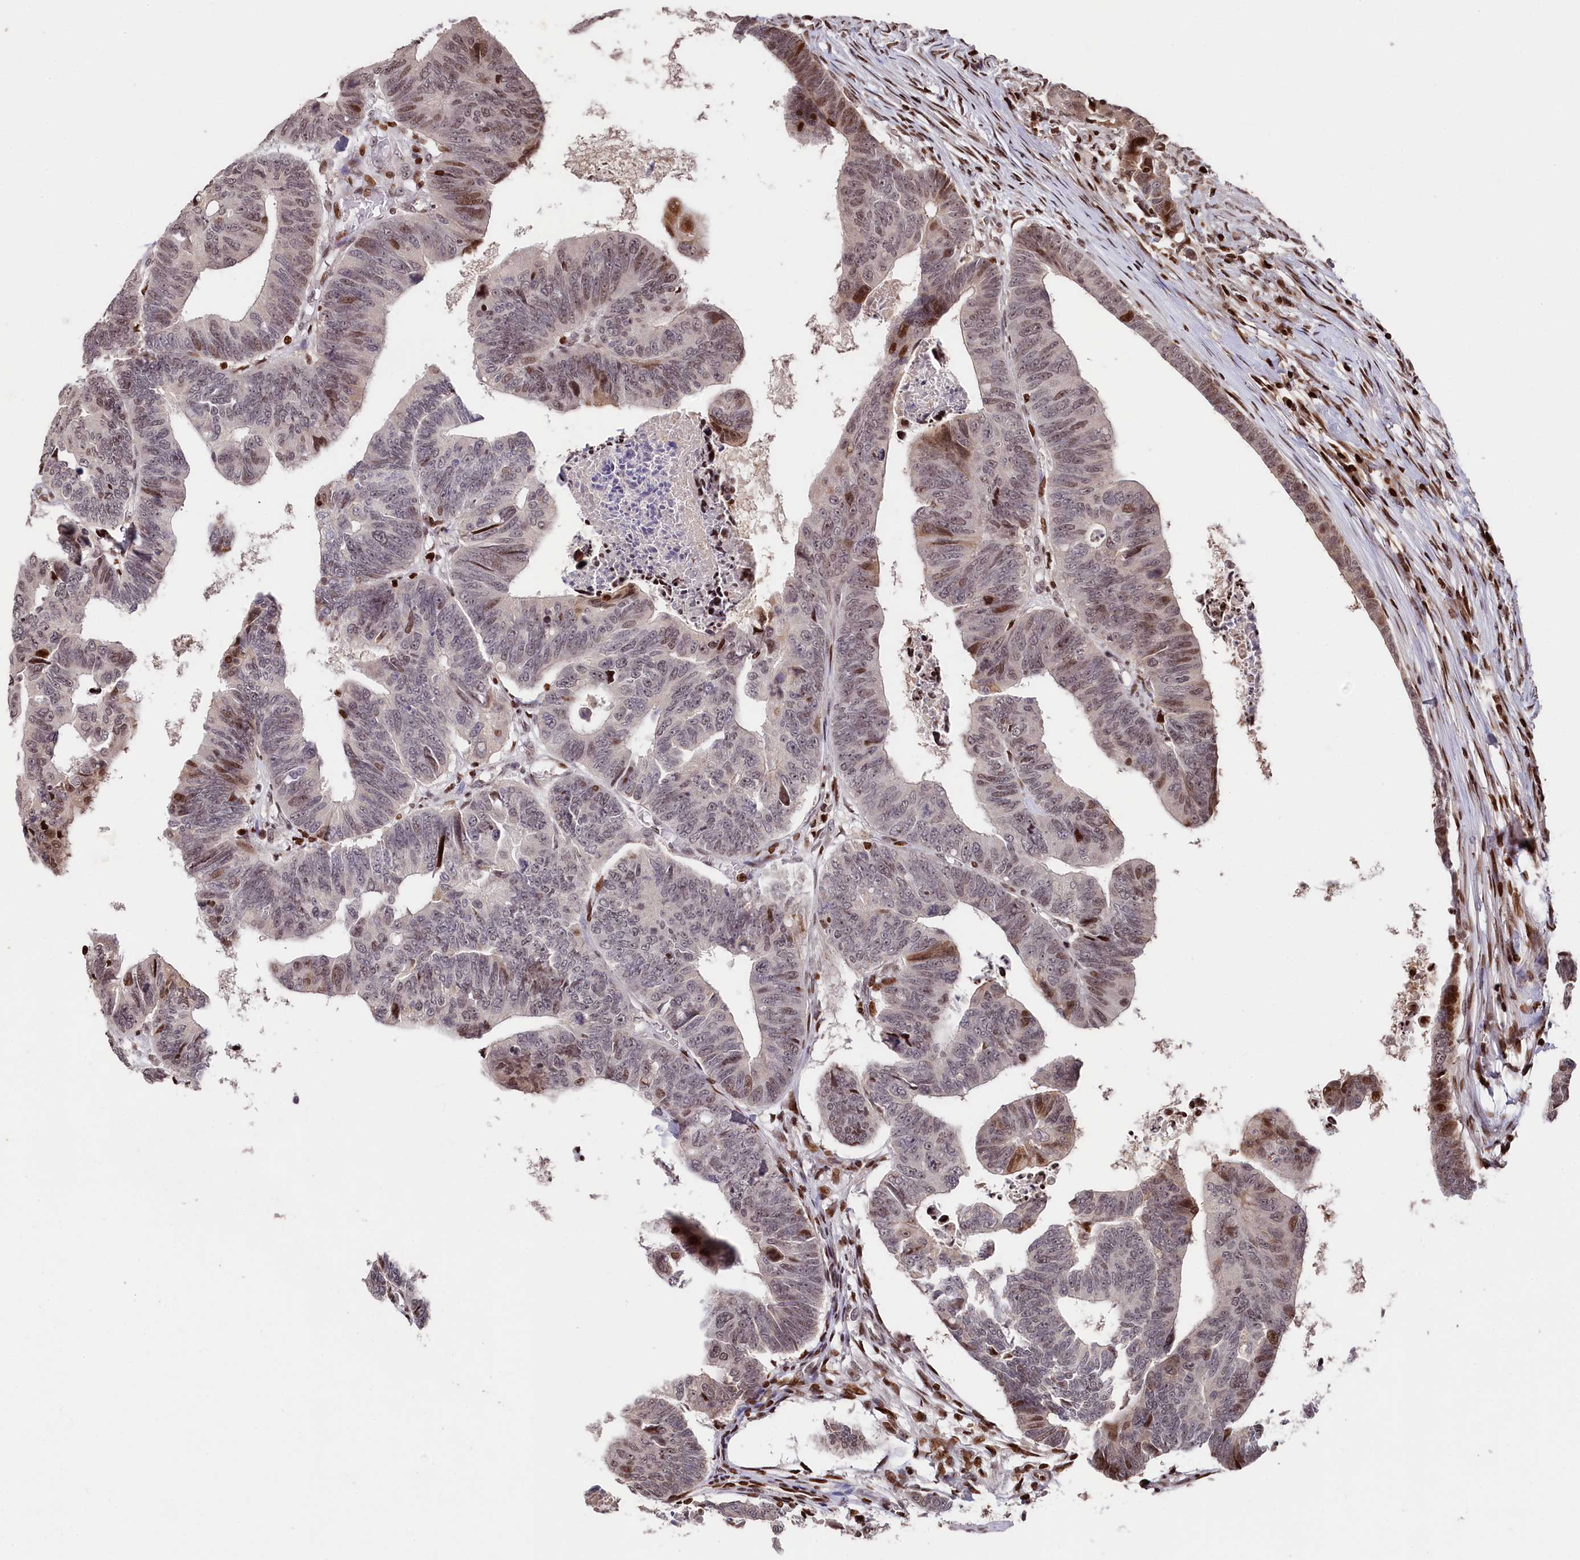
{"staining": {"intensity": "moderate", "quantity": "<25%", "location": "nuclear"}, "tissue": "colorectal cancer", "cell_type": "Tumor cells", "image_type": "cancer", "snomed": [{"axis": "morphology", "description": "Adenocarcinoma, NOS"}, {"axis": "topography", "description": "Rectum"}], "caption": "Protein positivity by immunohistochemistry (IHC) exhibits moderate nuclear expression in approximately <25% of tumor cells in colorectal cancer.", "gene": "MCF2L2", "patient": {"sex": "female", "age": 65}}